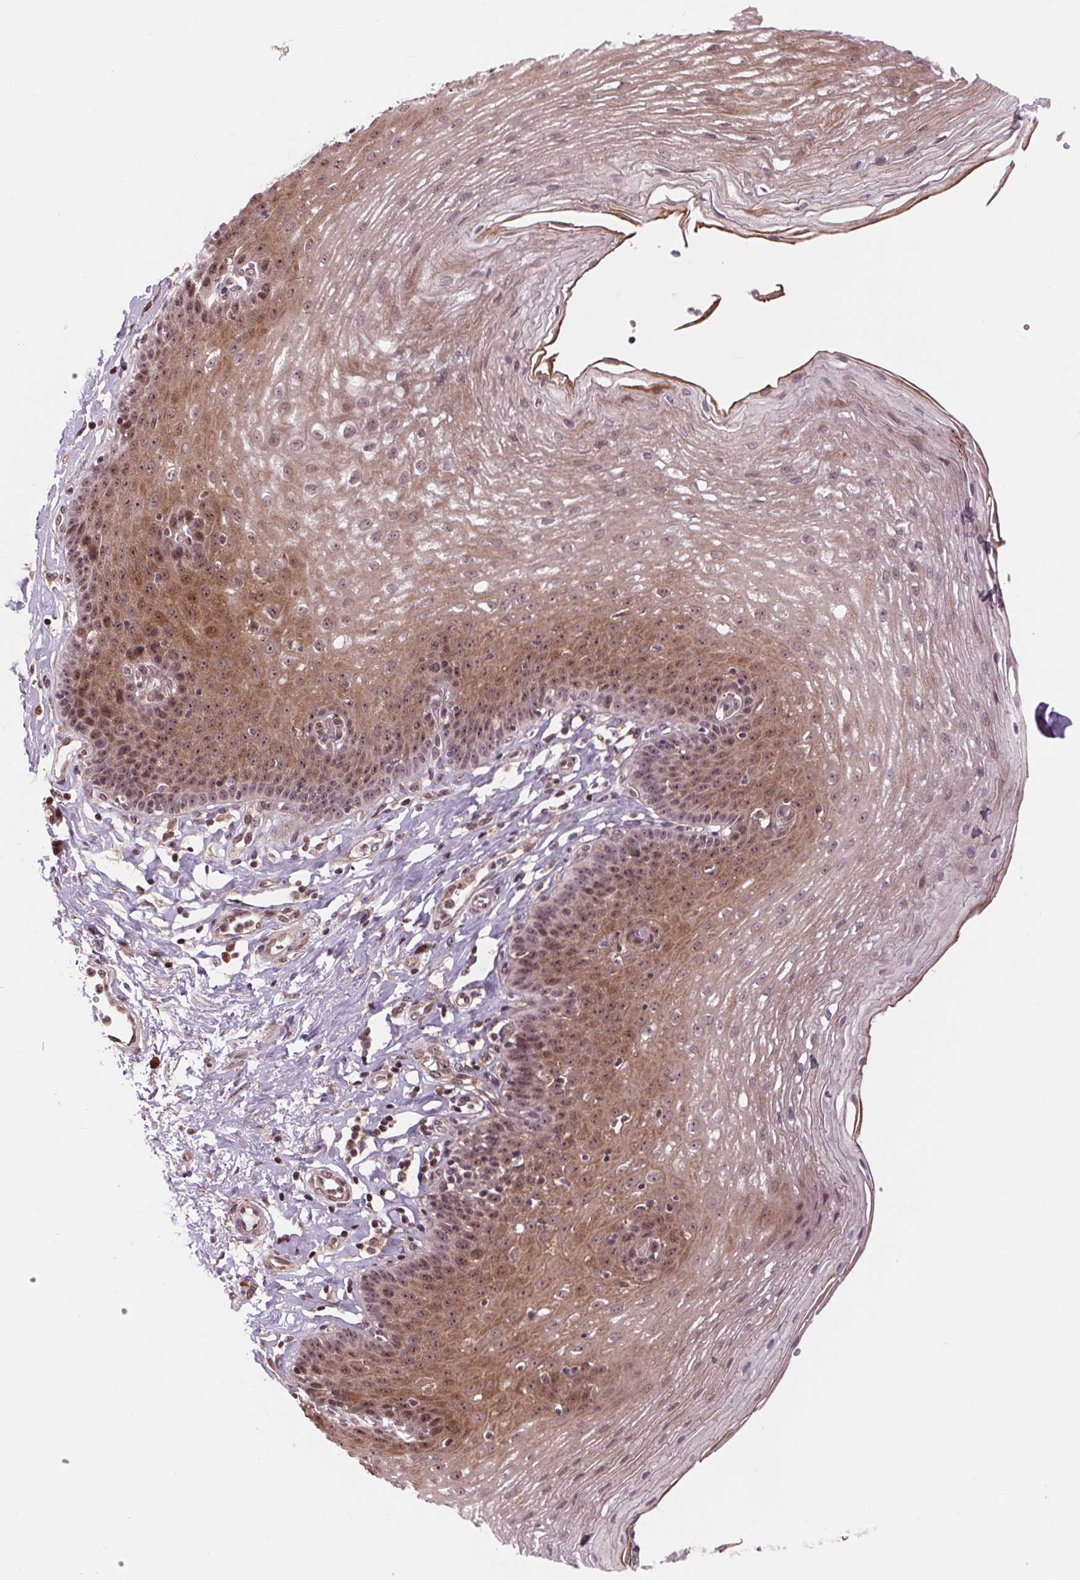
{"staining": {"intensity": "moderate", "quantity": ">75%", "location": "cytoplasmic/membranous,nuclear"}, "tissue": "esophagus", "cell_type": "Squamous epithelial cells", "image_type": "normal", "snomed": [{"axis": "morphology", "description": "Normal tissue, NOS"}, {"axis": "topography", "description": "Esophagus"}], "caption": "Protein staining displays moderate cytoplasmic/membranous,nuclear expression in approximately >75% of squamous epithelial cells in benign esophagus.", "gene": "CHMP4B", "patient": {"sex": "female", "age": 81}}